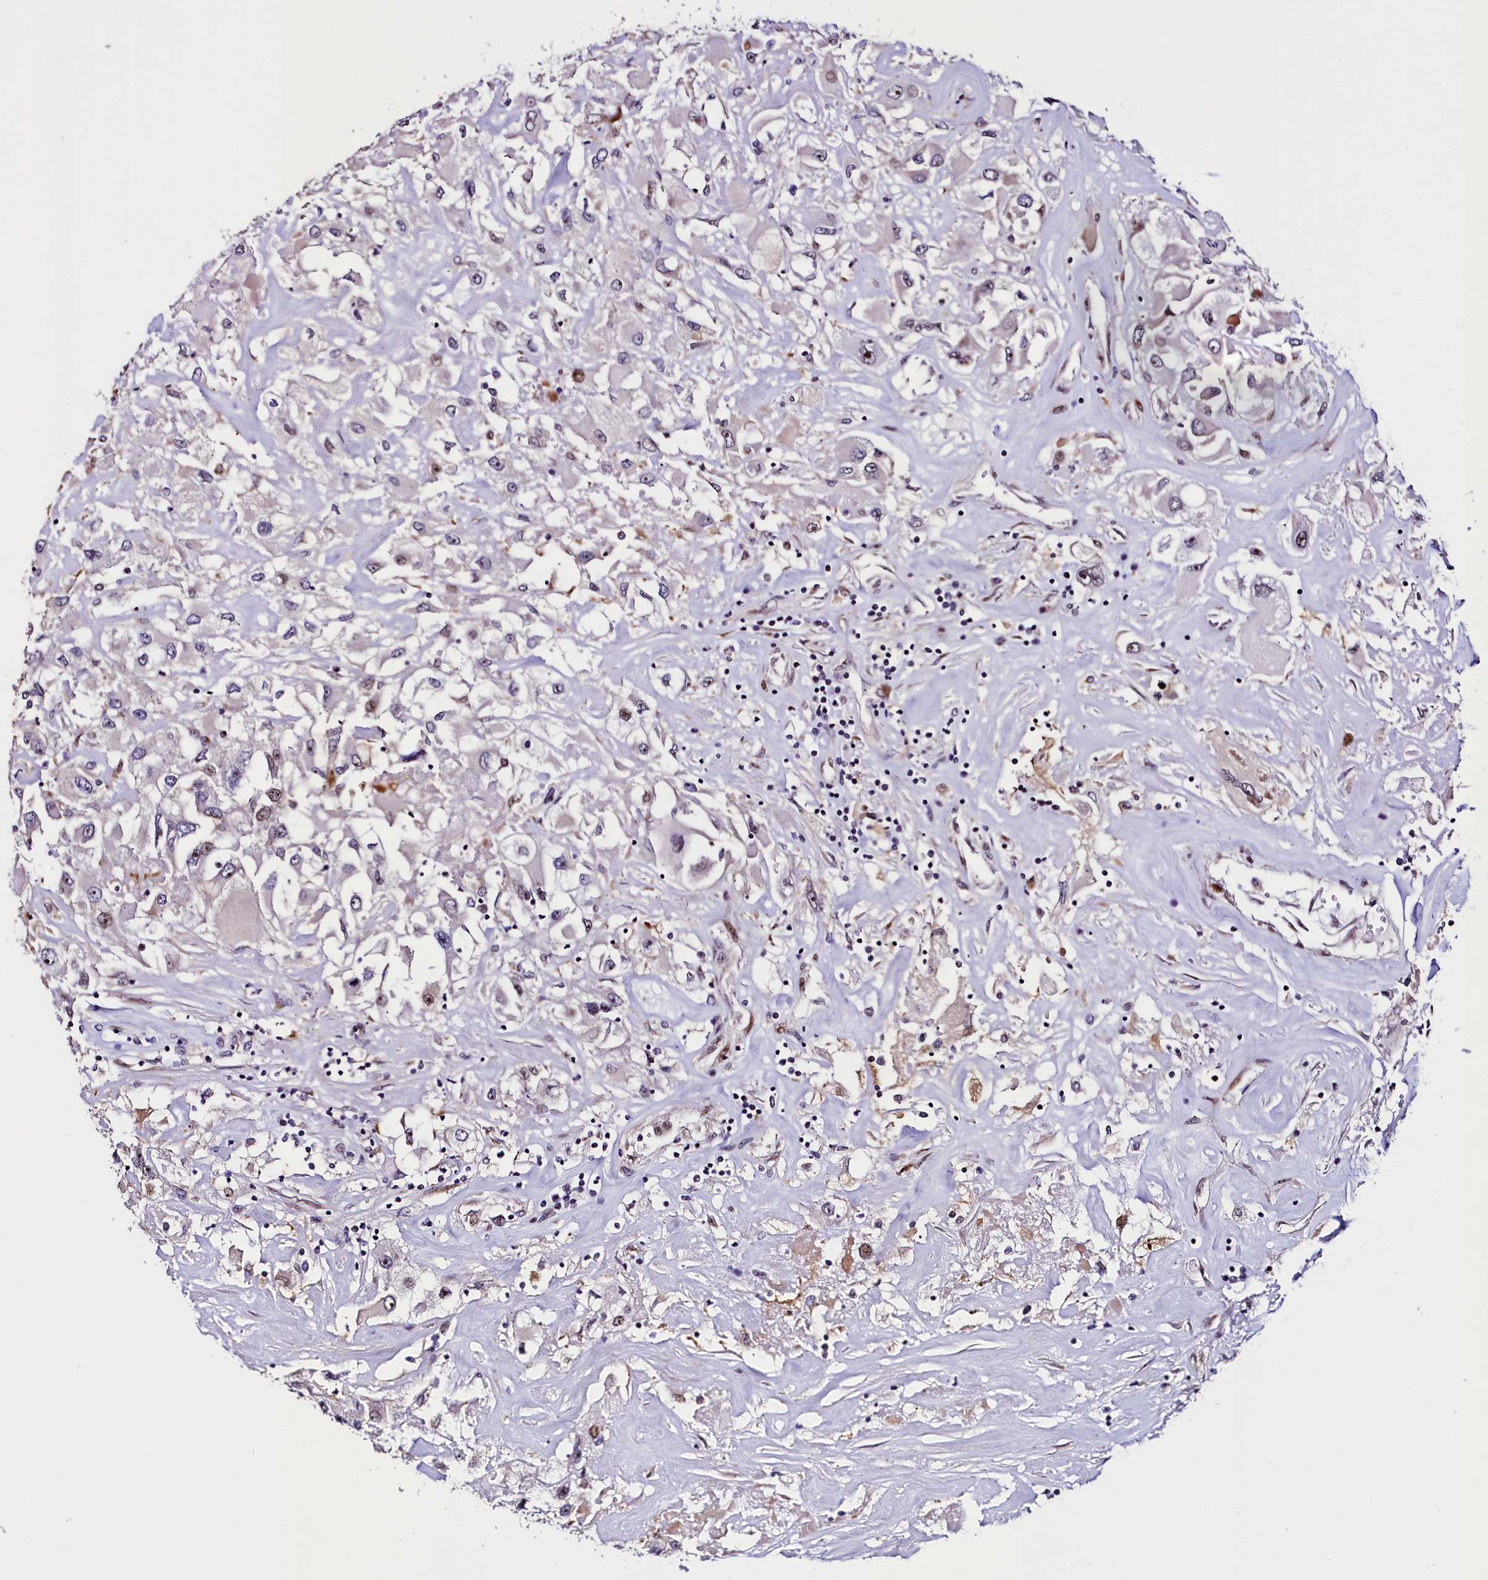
{"staining": {"intensity": "moderate", "quantity": "<25%", "location": "nuclear"}, "tissue": "renal cancer", "cell_type": "Tumor cells", "image_type": "cancer", "snomed": [{"axis": "morphology", "description": "Adenocarcinoma, NOS"}, {"axis": "topography", "description": "Kidney"}], "caption": "Approximately <25% of tumor cells in human renal cancer (adenocarcinoma) exhibit moderate nuclear protein expression as visualized by brown immunohistochemical staining.", "gene": "TRMT112", "patient": {"sex": "female", "age": 52}}